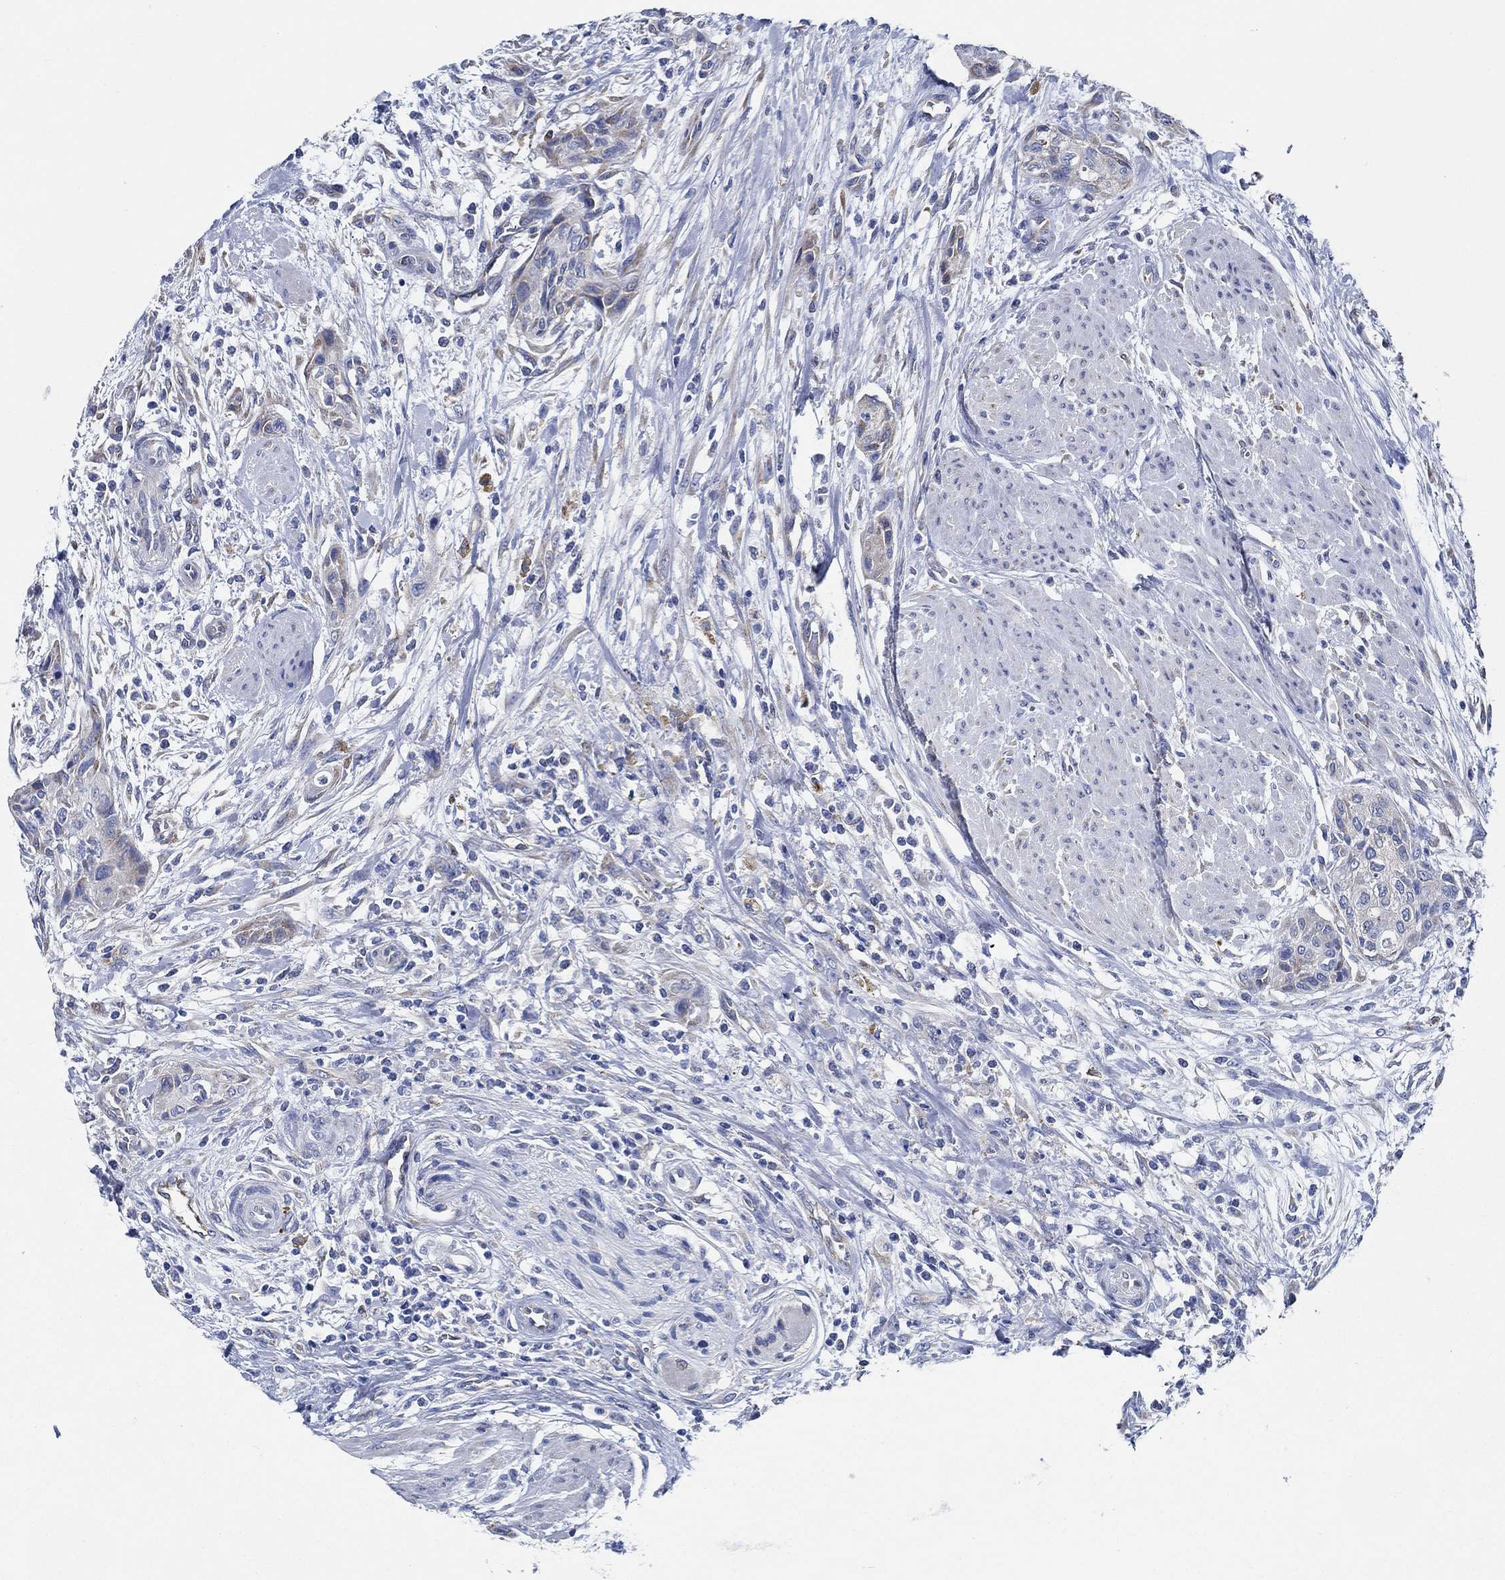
{"staining": {"intensity": "weak", "quantity": "<25%", "location": "cytoplasmic/membranous"}, "tissue": "urothelial cancer", "cell_type": "Tumor cells", "image_type": "cancer", "snomed": [{"axis": "morphology", "description": "Urothelial carcinoma, High grade"}, {"axis": "topography", "description": "Urinary bladder"}], "caption": "Immunohistochemistry (IHC) micrograph of neoplastic tissue: high-grade urothelial carcinoma stained with DAB (3,3'-diaminobenzidine) displays no significant protein expression in tumor cells.", "gene": "HECW2", "patient": {"sex": "male", "age": 35}}